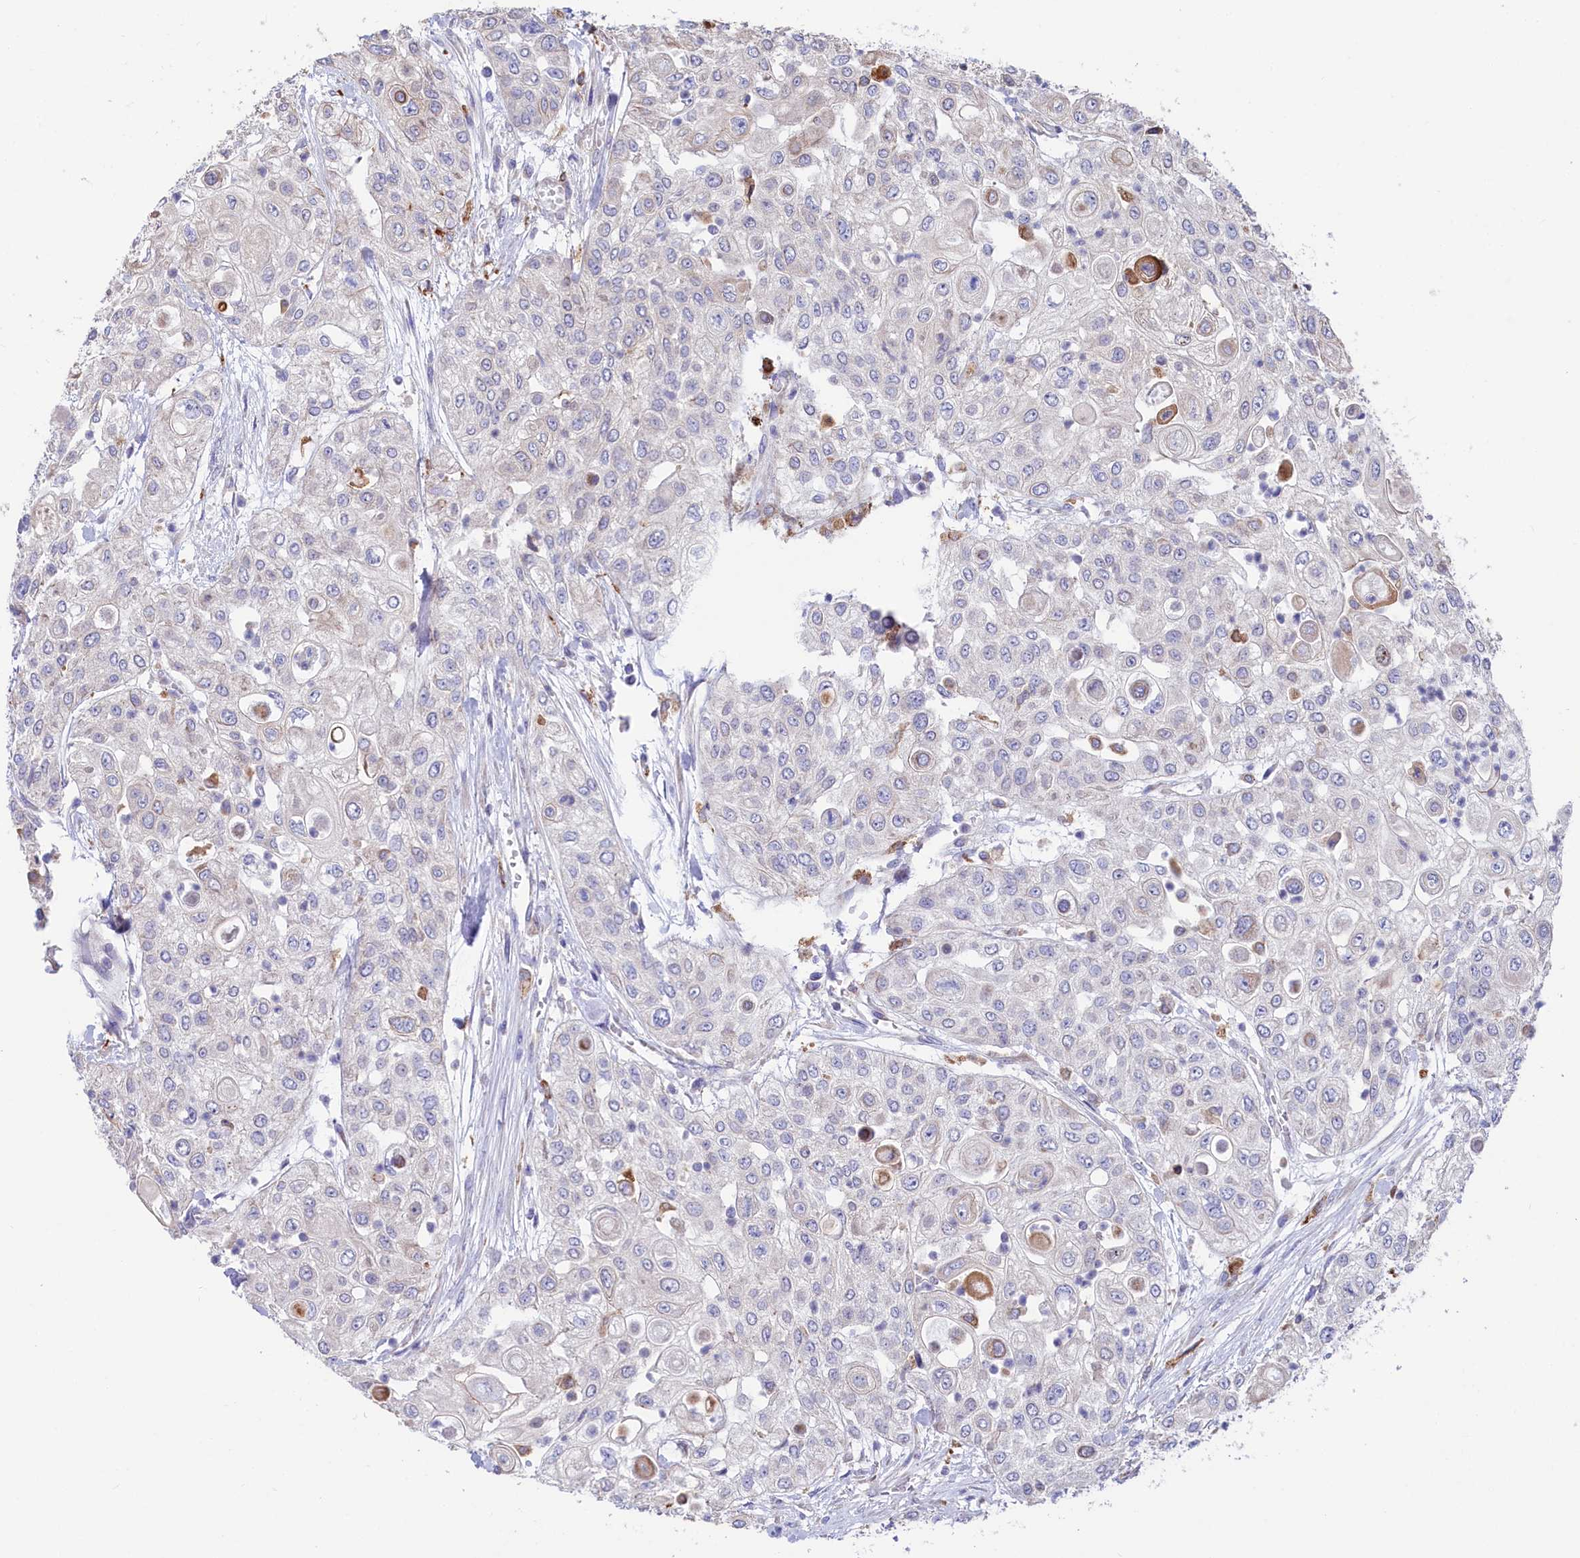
{"staining": {"intensity": "negative", "quantity": "none", "location": "none"}, "tissue": "urothelial cancer", "cell_type": "Tumor cells", "image_type": "cancer", "snomed": [{"axis": "morphology", "description": "Urothelial carcinoma, High grade"}, {"axis": "topography", "description": "Urinary bladder"}], "caption": "High power microscopy histopathology image of an IHC photomicrograph of urothelial cancer, revealing no significant expression in tumor cells.", "gene": "CHID1", "patient": {"sex": "female", "age": 79}}